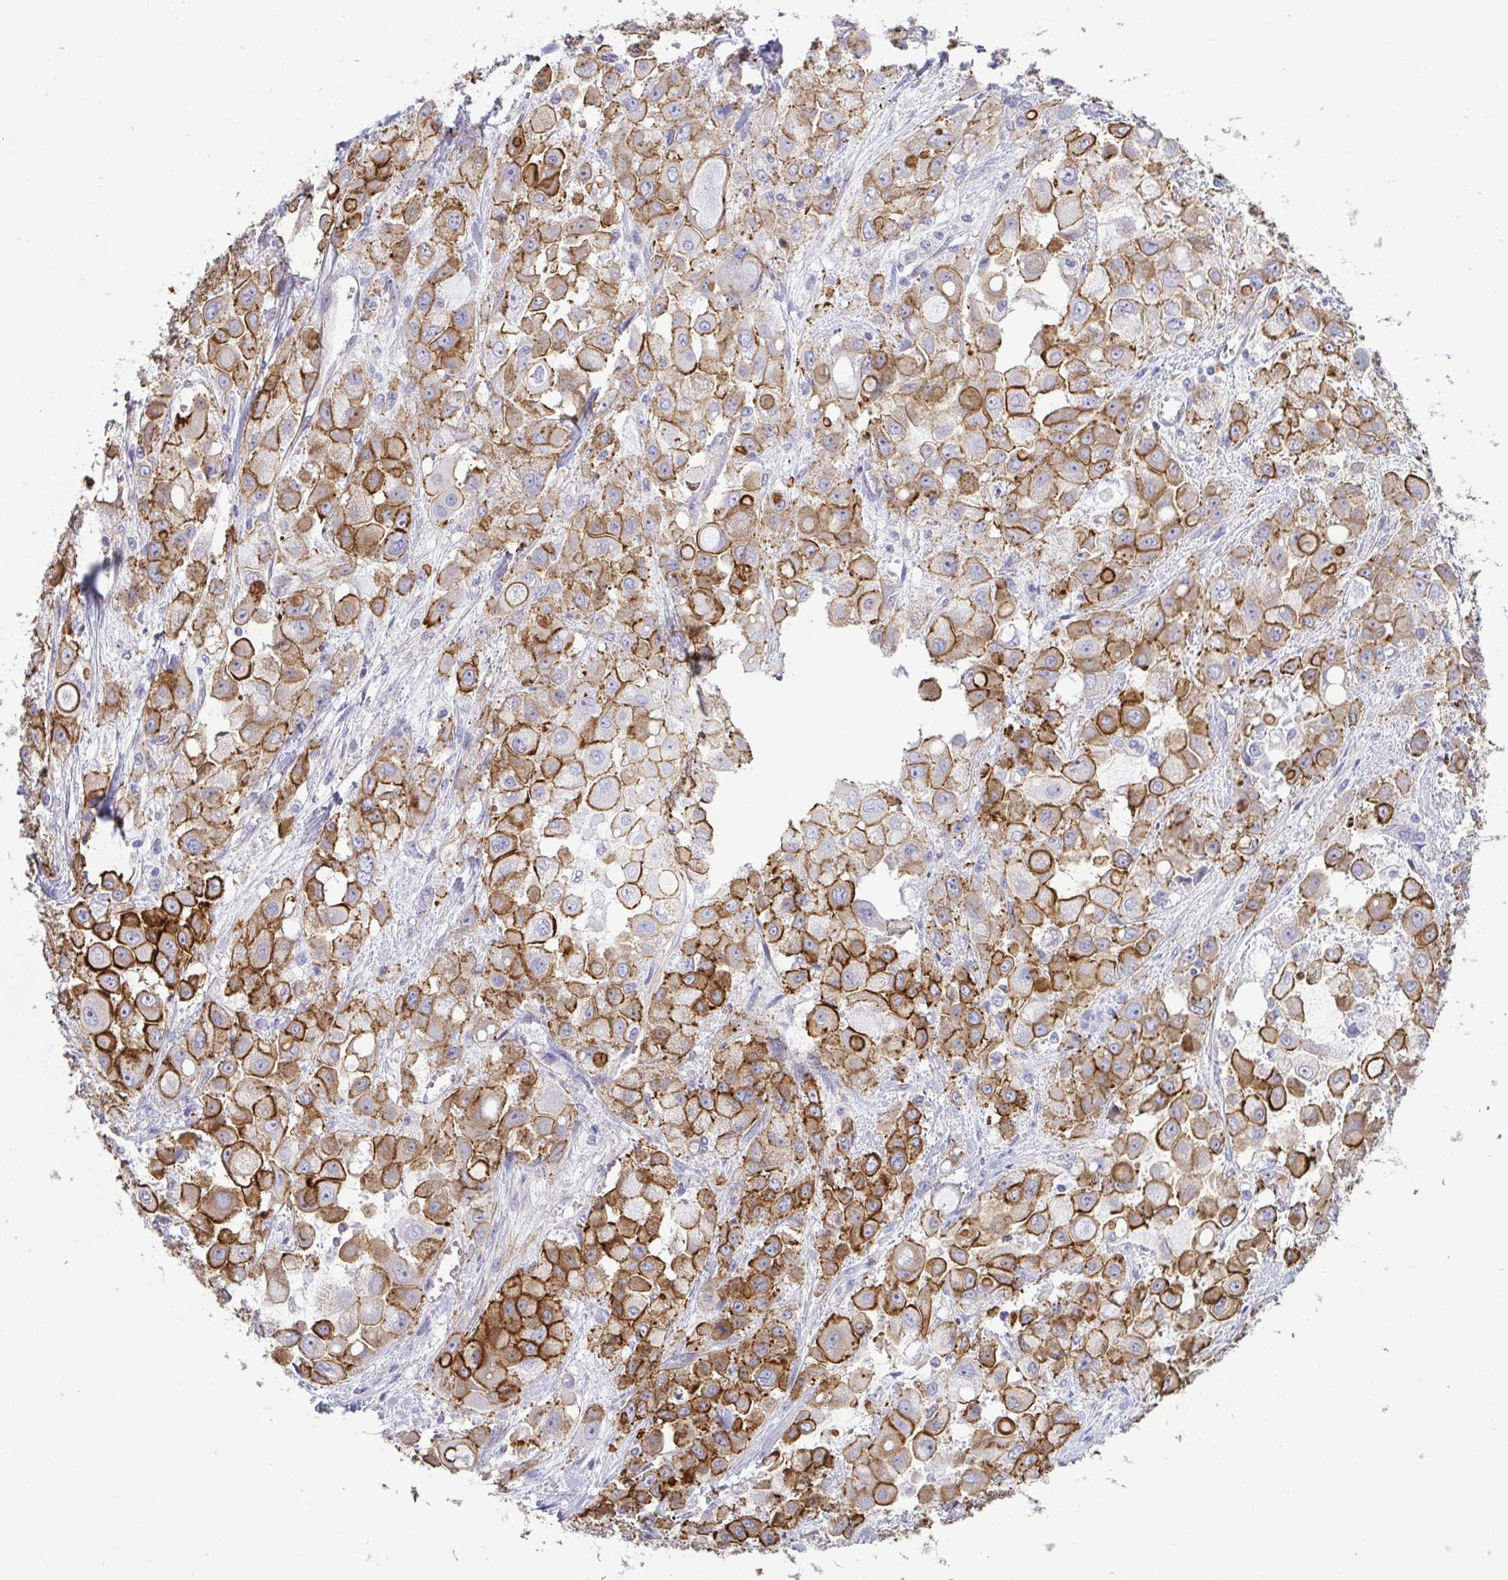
{"staining": {"intensity": "moderate", "quantity": ">75%", "location": "cytoplasmic/membranous"}, "tissue": "stomach cancer", "cell_type": "Tumor cells", "image_type": "cancer", "snomed": [{"axis": "morphology", "description": "Adenocarcinoma, NOS"}, {"axis": "topography", "description": "Stomach"}], "caption": "Stomach cancer was stained to show a protein in brown. There is medium levels of moderate cytoplasmic/membranous staining in about >75% of tumor cells.", "gene": "LIMA1", "patient": {"sex": "female", "age": 76}}